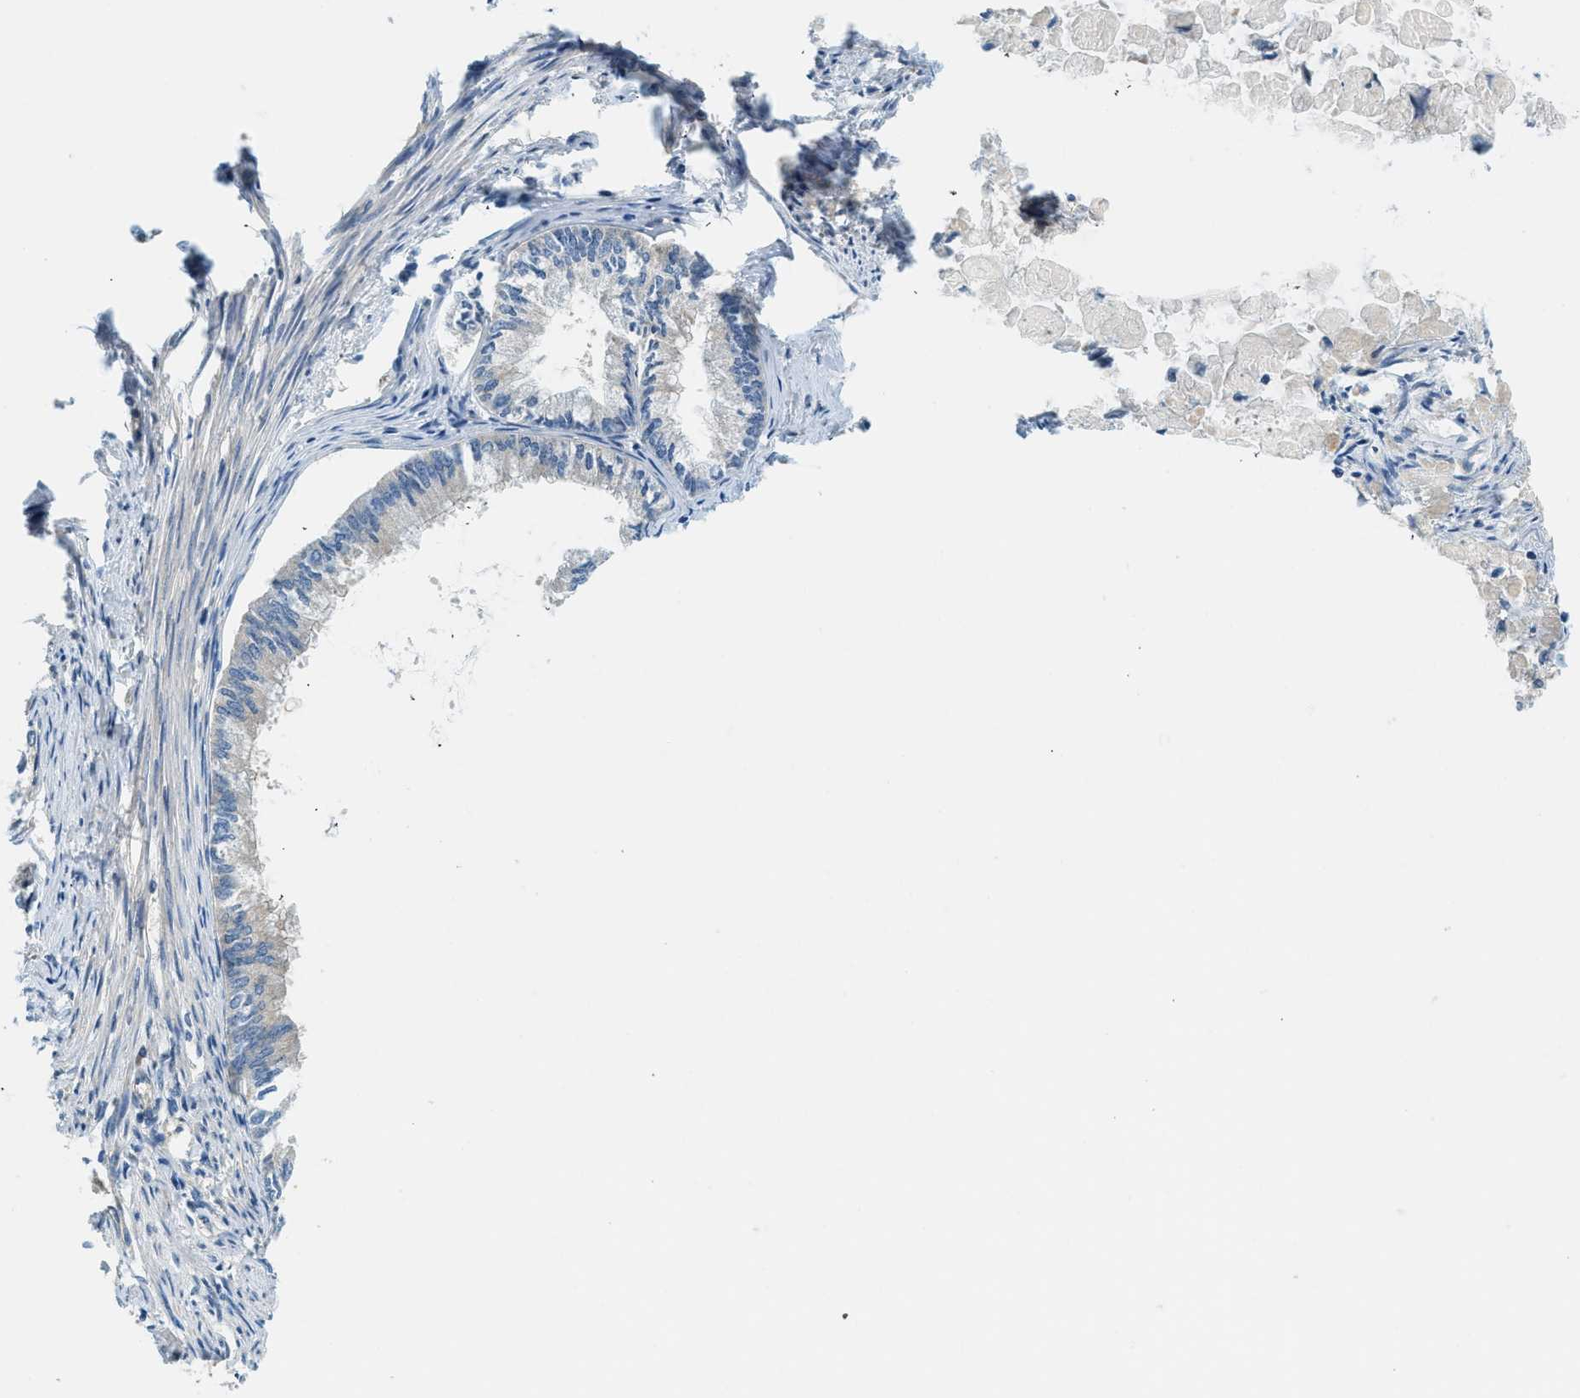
{"staining": {"intensity": "negative", "quantity": "none", "location": "none"}, "tissue": "endometrial cancer", "cell_type": "Tumor cells", "image_type": "cancer", "snomed": [{"axis": "morphology", "description": "Adenocarcinoma, NOS"}, {"axis": "topography", "description": "Endometrium"}], "caption": "Immunohistochemistry (IHC) histopathology image of neoplastic tissue: endometrial cancer stained with DAB demonstrates no significant protein staining in tumor cells.", "gene": "KCNK1", "patient": {"sex": "female", "age": 86}}